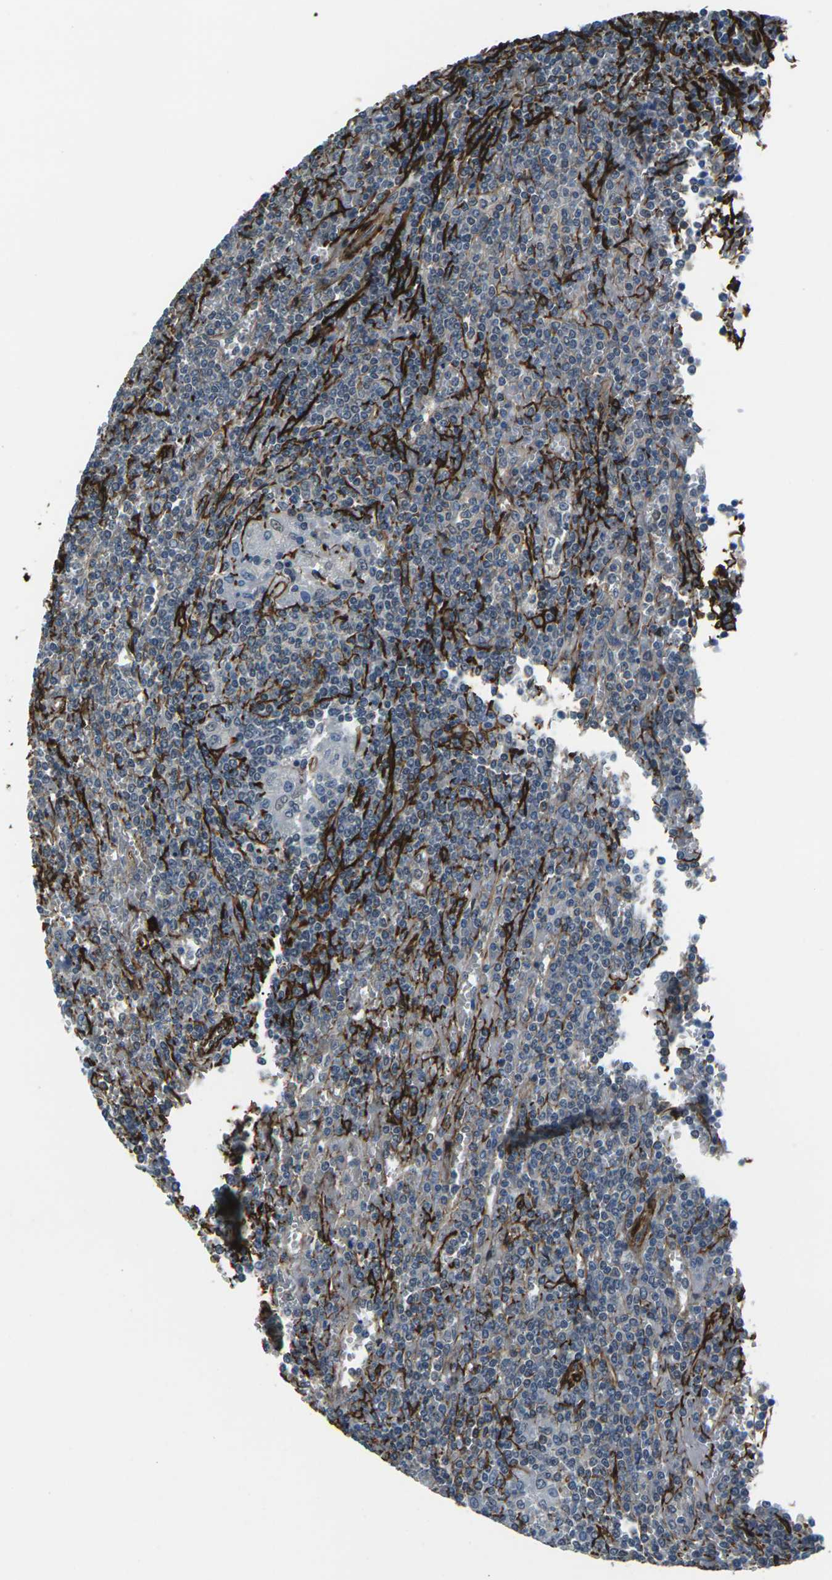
{"staining": {"intensity": "negative", "quantity": "none", "location": "none"}, "tissue": "lymphoma", "cell_type": "Tumor cells", "image_type": "cancer", "snomed": [{"axis": "morphology", "description": "Malignant lymphoma, non-Hodgkin's type, Low grade"}, {"axis": "topography", "description": "Spleen"}], "caption": "An IHC image of lymphoma is shown. There is no staining in tumor cells of lymphoma.", "gene": "GRAMD1C", "patient": {"sex": "female", "age": 19}}